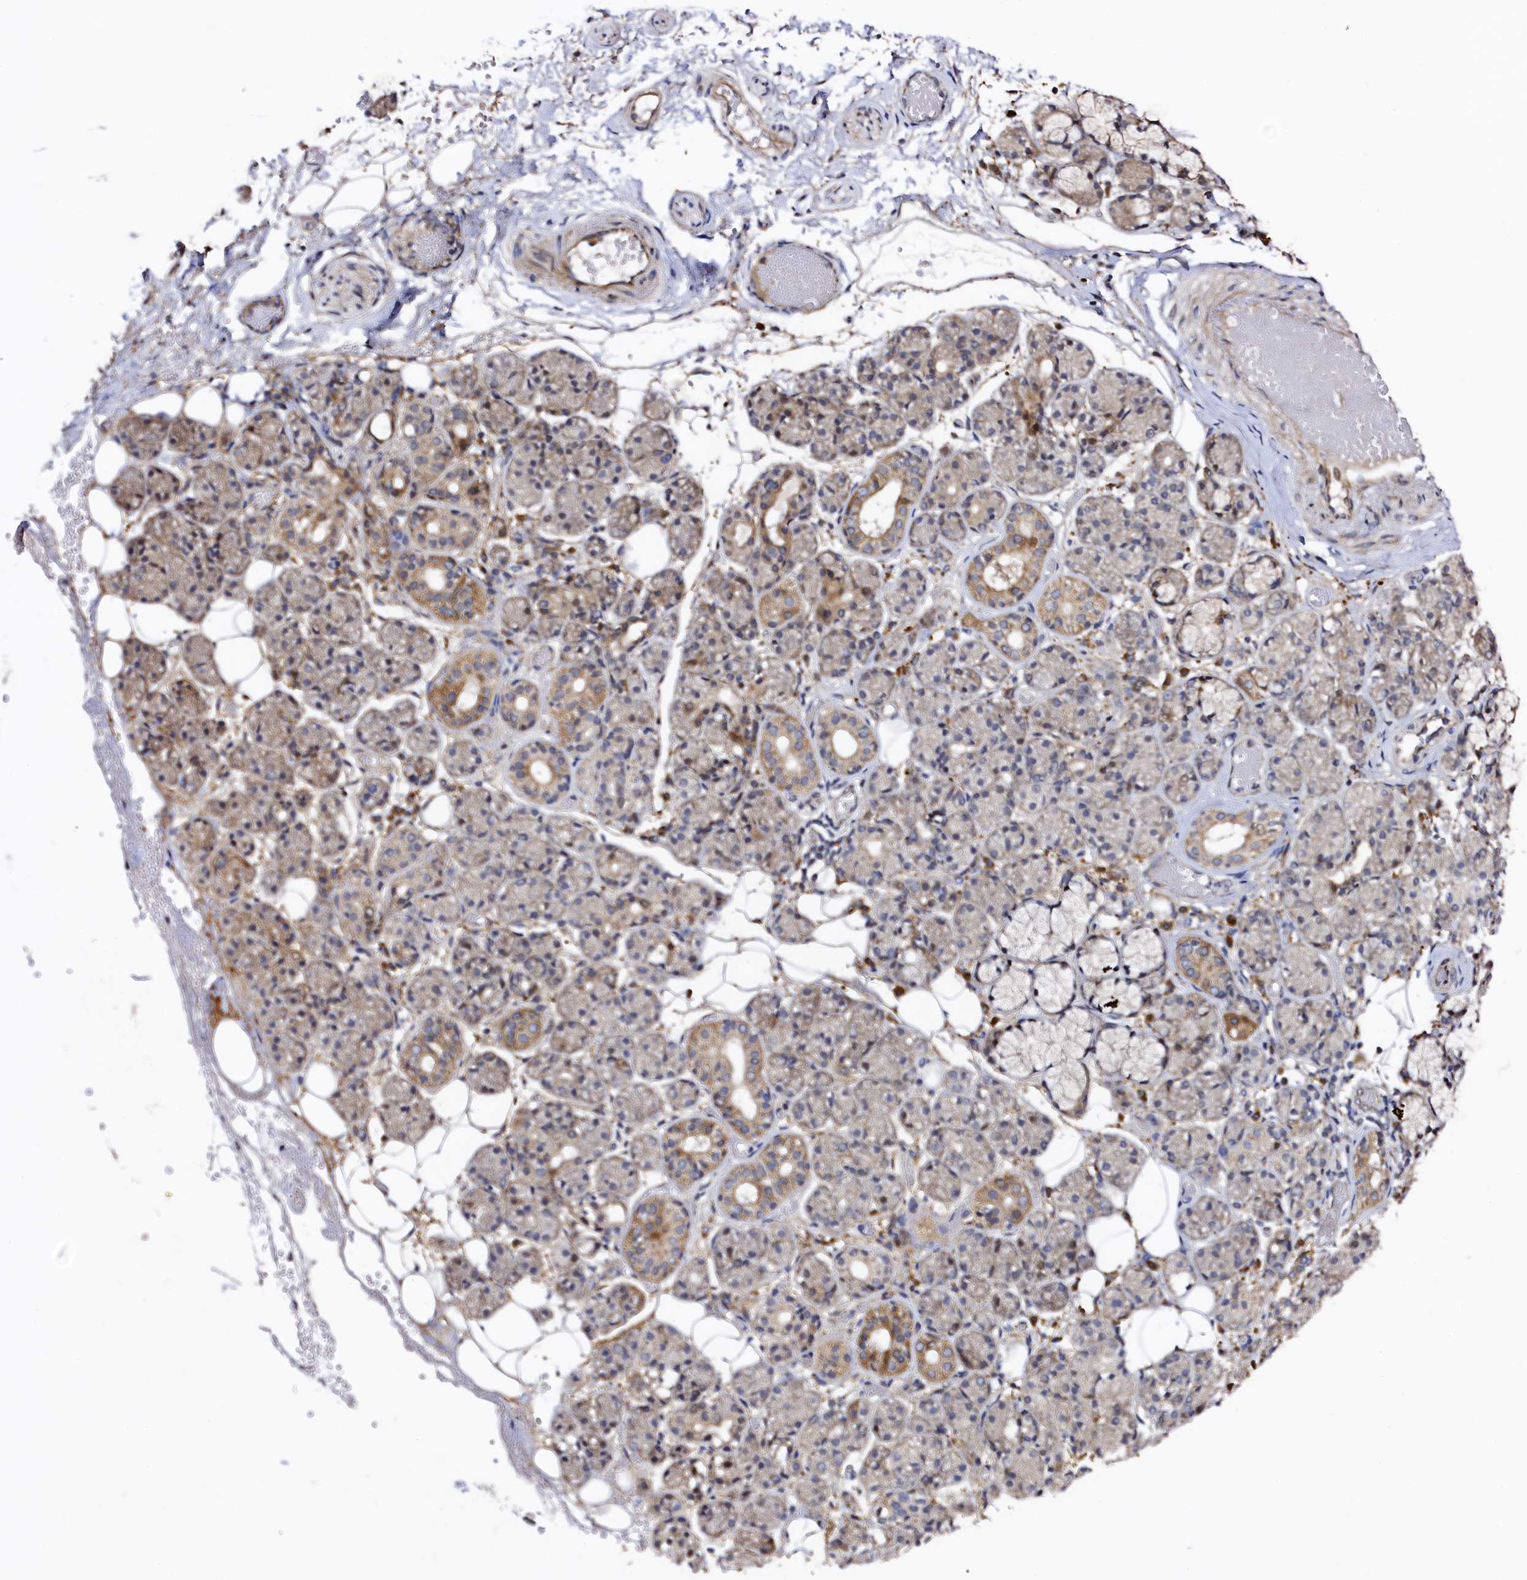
{"staining": {"intensity": "moderate", "quantity": "<25%", "location": "cytoplasmic/membranous"}, "tissue": "salivary gland", "cell_type": "Glandular cells", "image_type": "normal", "snomed": [{"axis": "morphology", "description": "Normal tissue, NOS"}, {"axis": "topography", "description": "Salivary gland"}], "caption": "This image reveals immunohistochemistry staining of normal human salivary gland, with low moderate cytoplasmic/membranous staining in approximately <25% of glandular cells.", "gene": "RBFA", "patient": {"sex": "male", "age": 63}}